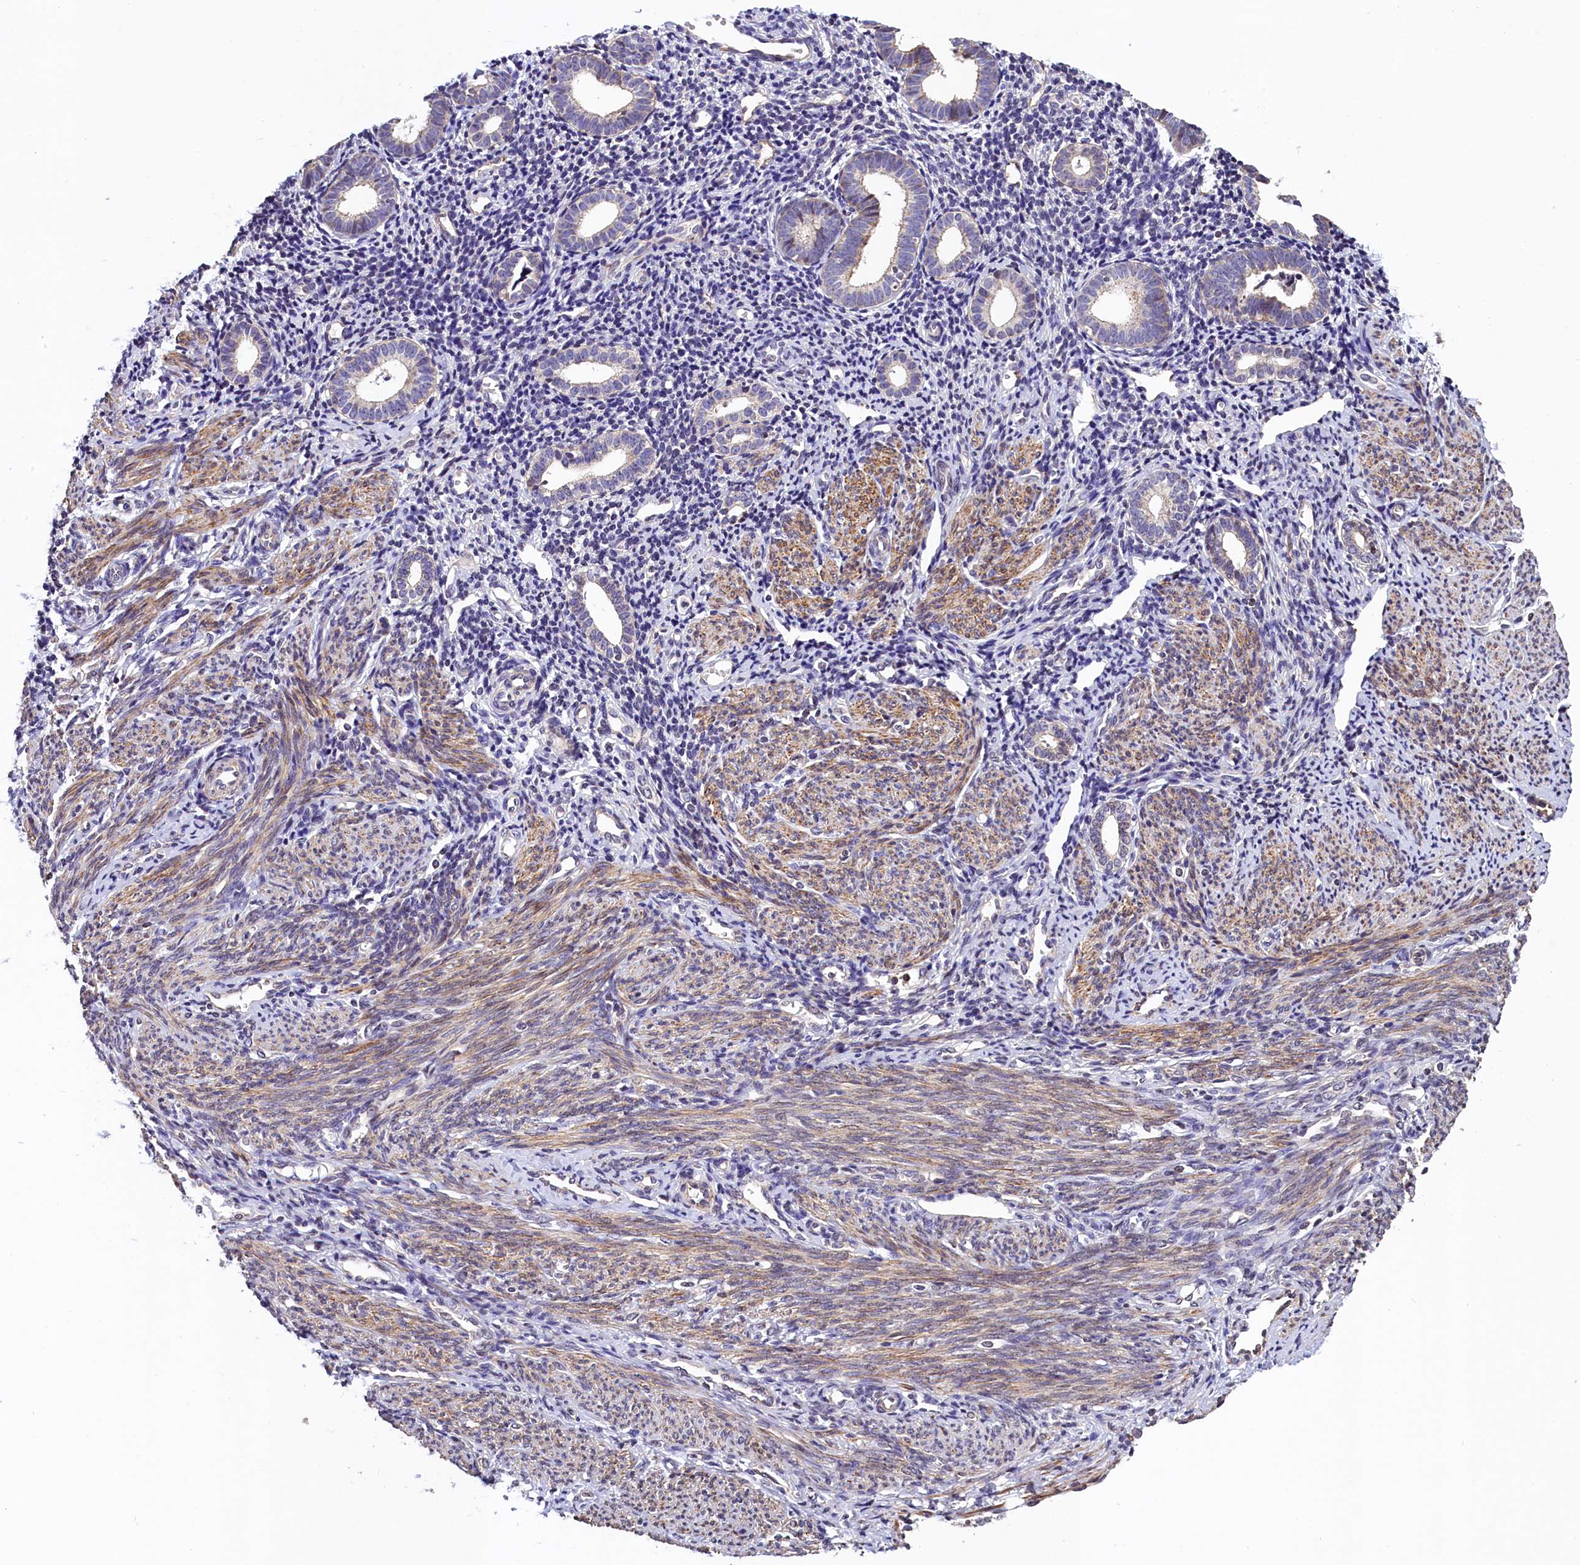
{"staining": {"intensity": "negative", "quantity": "none", "location": "none"}, "tissue": "endometrium", "cell_type": "Cells in endometrial stroma", "image_type": "normal", "snomed": [{"axis": "morphology", "description": "Normal tissue, NOS"}, {"axis": "topography", "description": "Endometrium"}], "caption": "Immunohistochemistry micrograph of unremarkable endometrium: endometrium stained with DAB (3,3'-diaminobenzidine) shows no significant protein staining in cells in endometrial stroma. (Stains: DAB immunohistochemistry (IHC) with hematoxylin counter stain, Microscopy: brightfield microscopy at high magnification).", "gene": "ZNF2", "patient": {"sex": "female", "age": 56}}